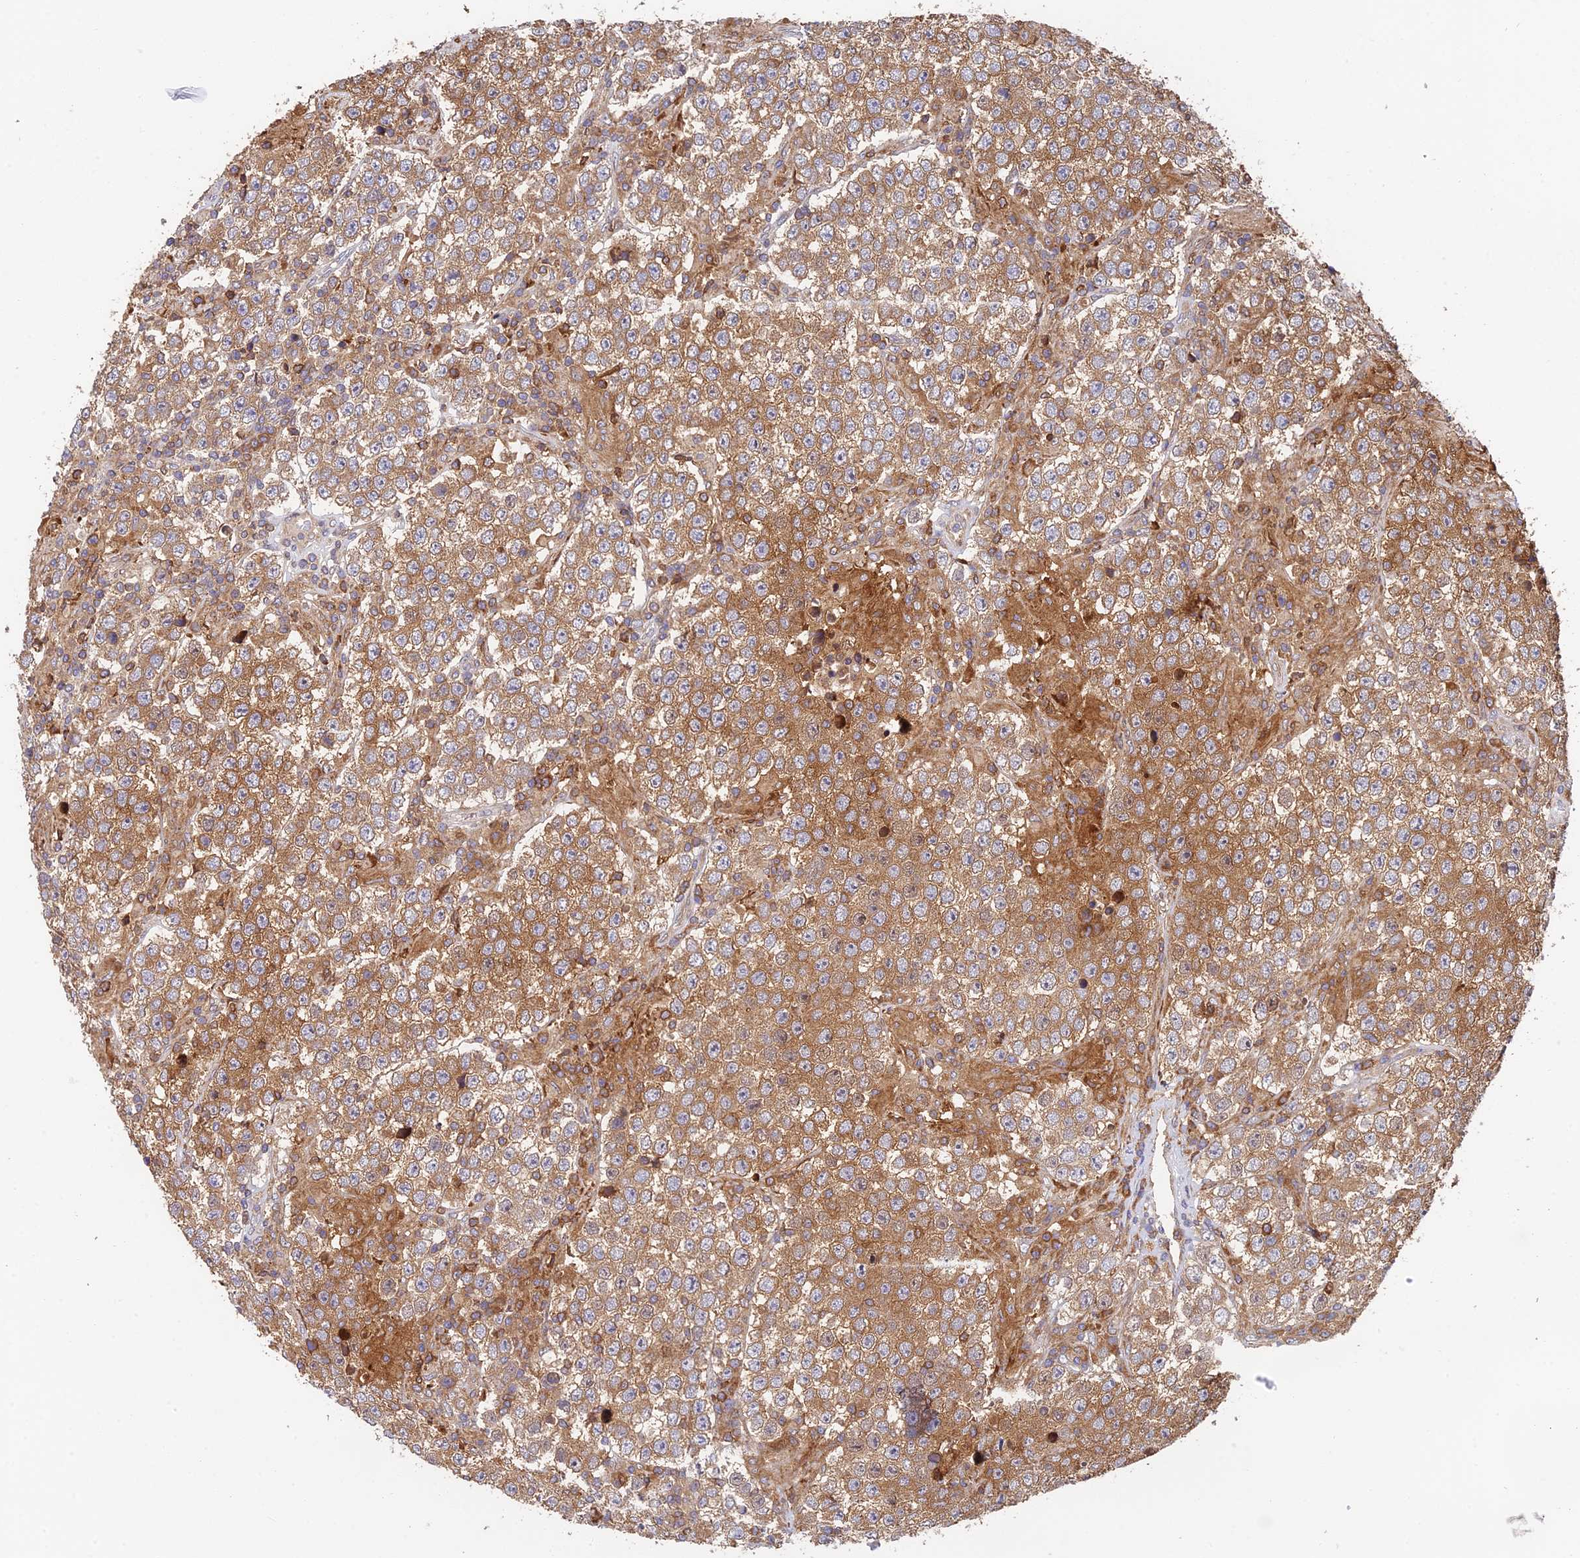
{"staining": {"intensity": "moderate", "quantity": ">75%", "location": "cytoplasmic/membranous"}, "tissue": "testis cancer", "cell_type": "Tumor cells", "image_type": "cancer", "snomed": [{"axis": "morphology", "description": "Normal tissue, NOS"}, {"axis": "morphology", "description": "Urothelial carcinoma, High grade"}, {"axis": "morphology", "description": "Seminoma, NOS"}, {"axis": "morphology", "description": "Carcinoma, Embryonal, NOS"}, {"axis": "topography", "description": "Urinary bladder"}, {"axis": "topography", "description": "Testis"}], "caption": "Immunohistochemical staining of testis cancer (seminoma) reveals medium levels of moderate cytoplasmic/membranous protein positivity in about >75% of tumor cells. Using DAB (3,3'-diaminobenzidine) (brown) and hematoxylin (blue) stains, captured at high magnification using brightfield microscopy.", "gene": "IPO5", "patient": {"sex": "male", "age": 41}}